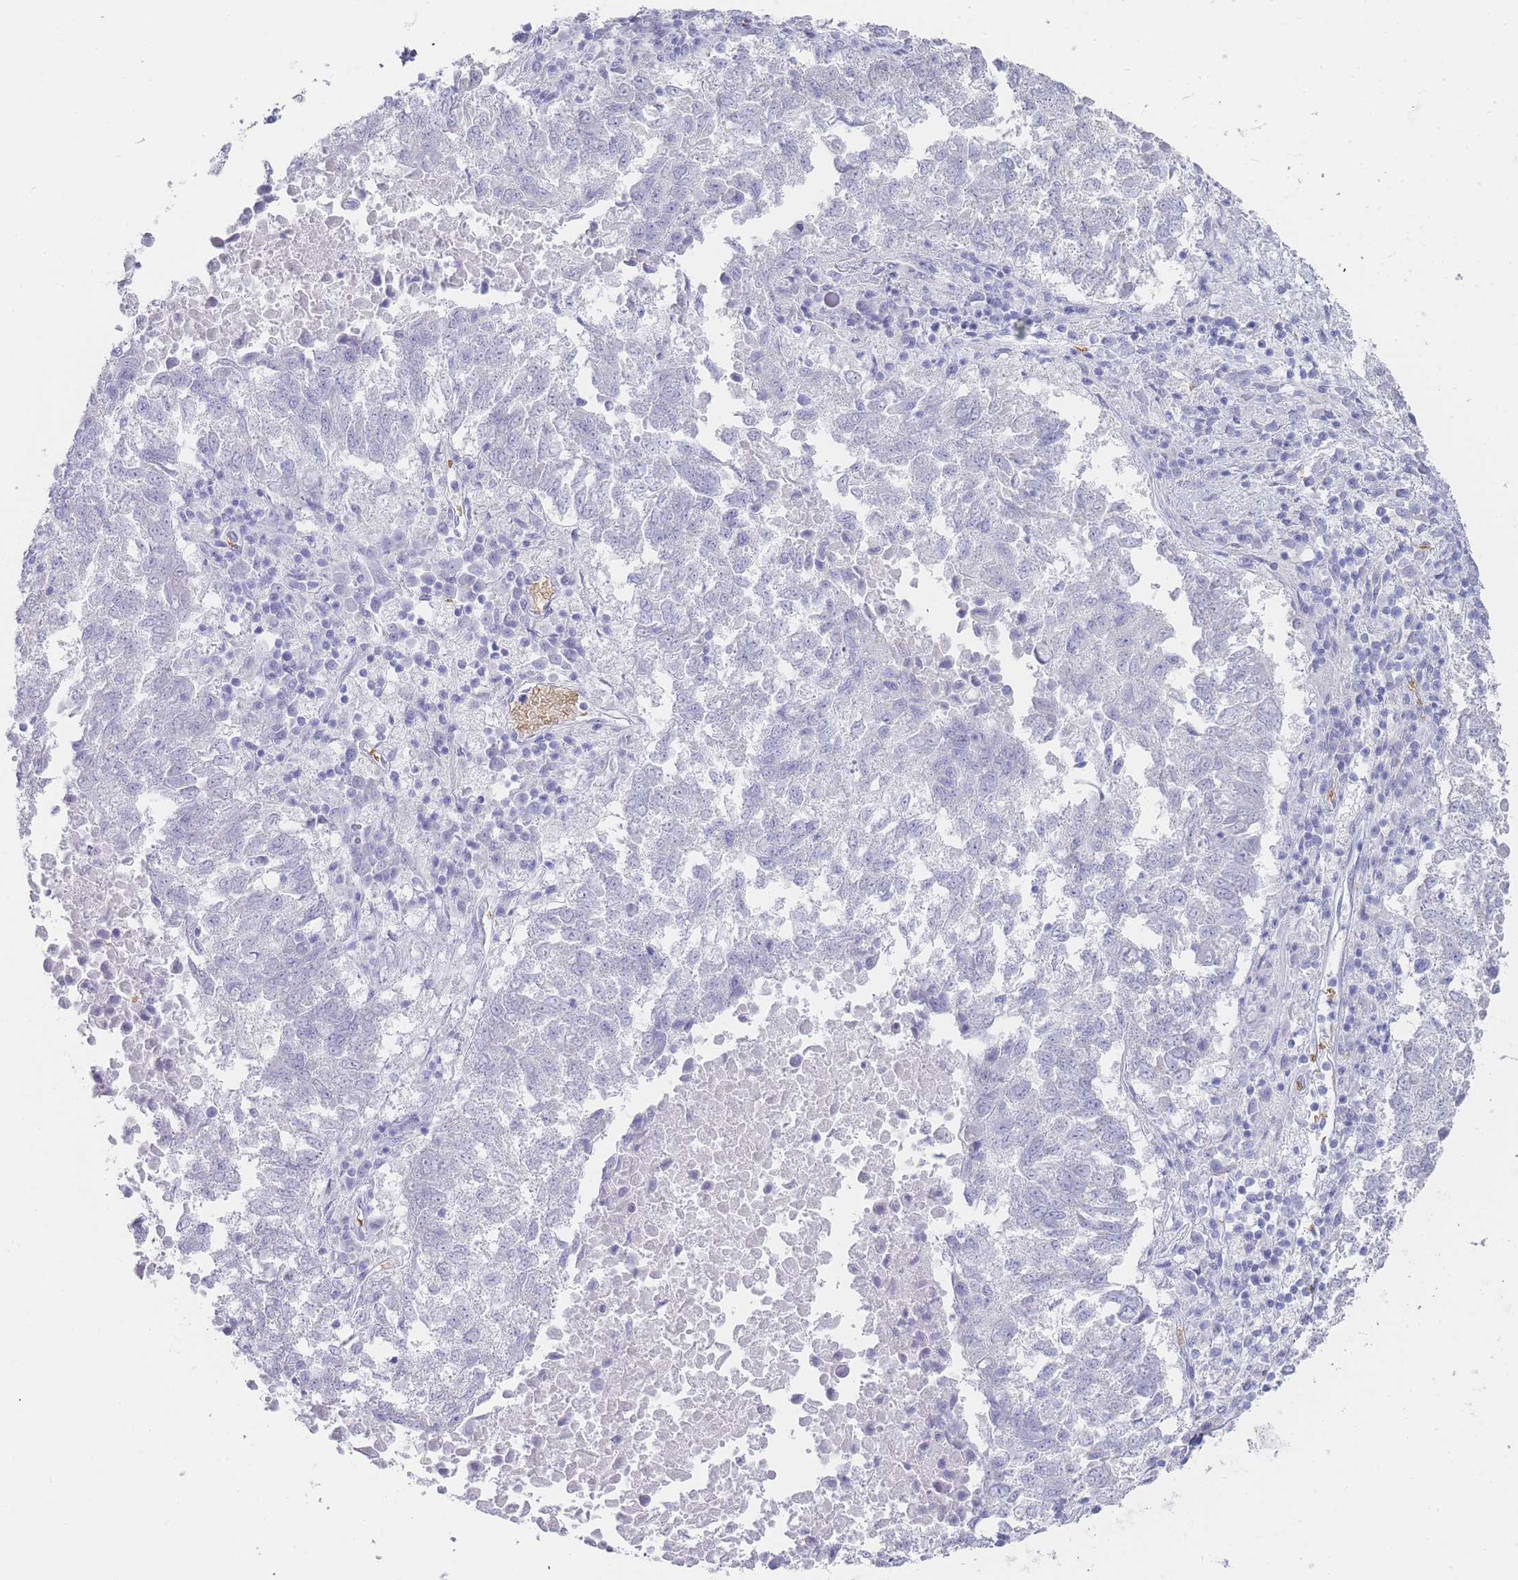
{"staining": {"intensity": "negative", "quantity": "none", "location": "none"}, "tissue": "lung cancer", "cell_type": "Tumor cells", "image_type": "cancer", "snomed": [{"axis": "morphology", "description": "Squamous cell carcinoma, NOS"}, {"axis": "topography", "description": "Lung"}], "caption": "This is a histopathology image of immunohistochemistry (IHC) staining of squamous cell carcinoma (lung), which shows no expression in tumor cells.", "gene": "HBG2", "patient": {"sex": "male", "age": 73}}